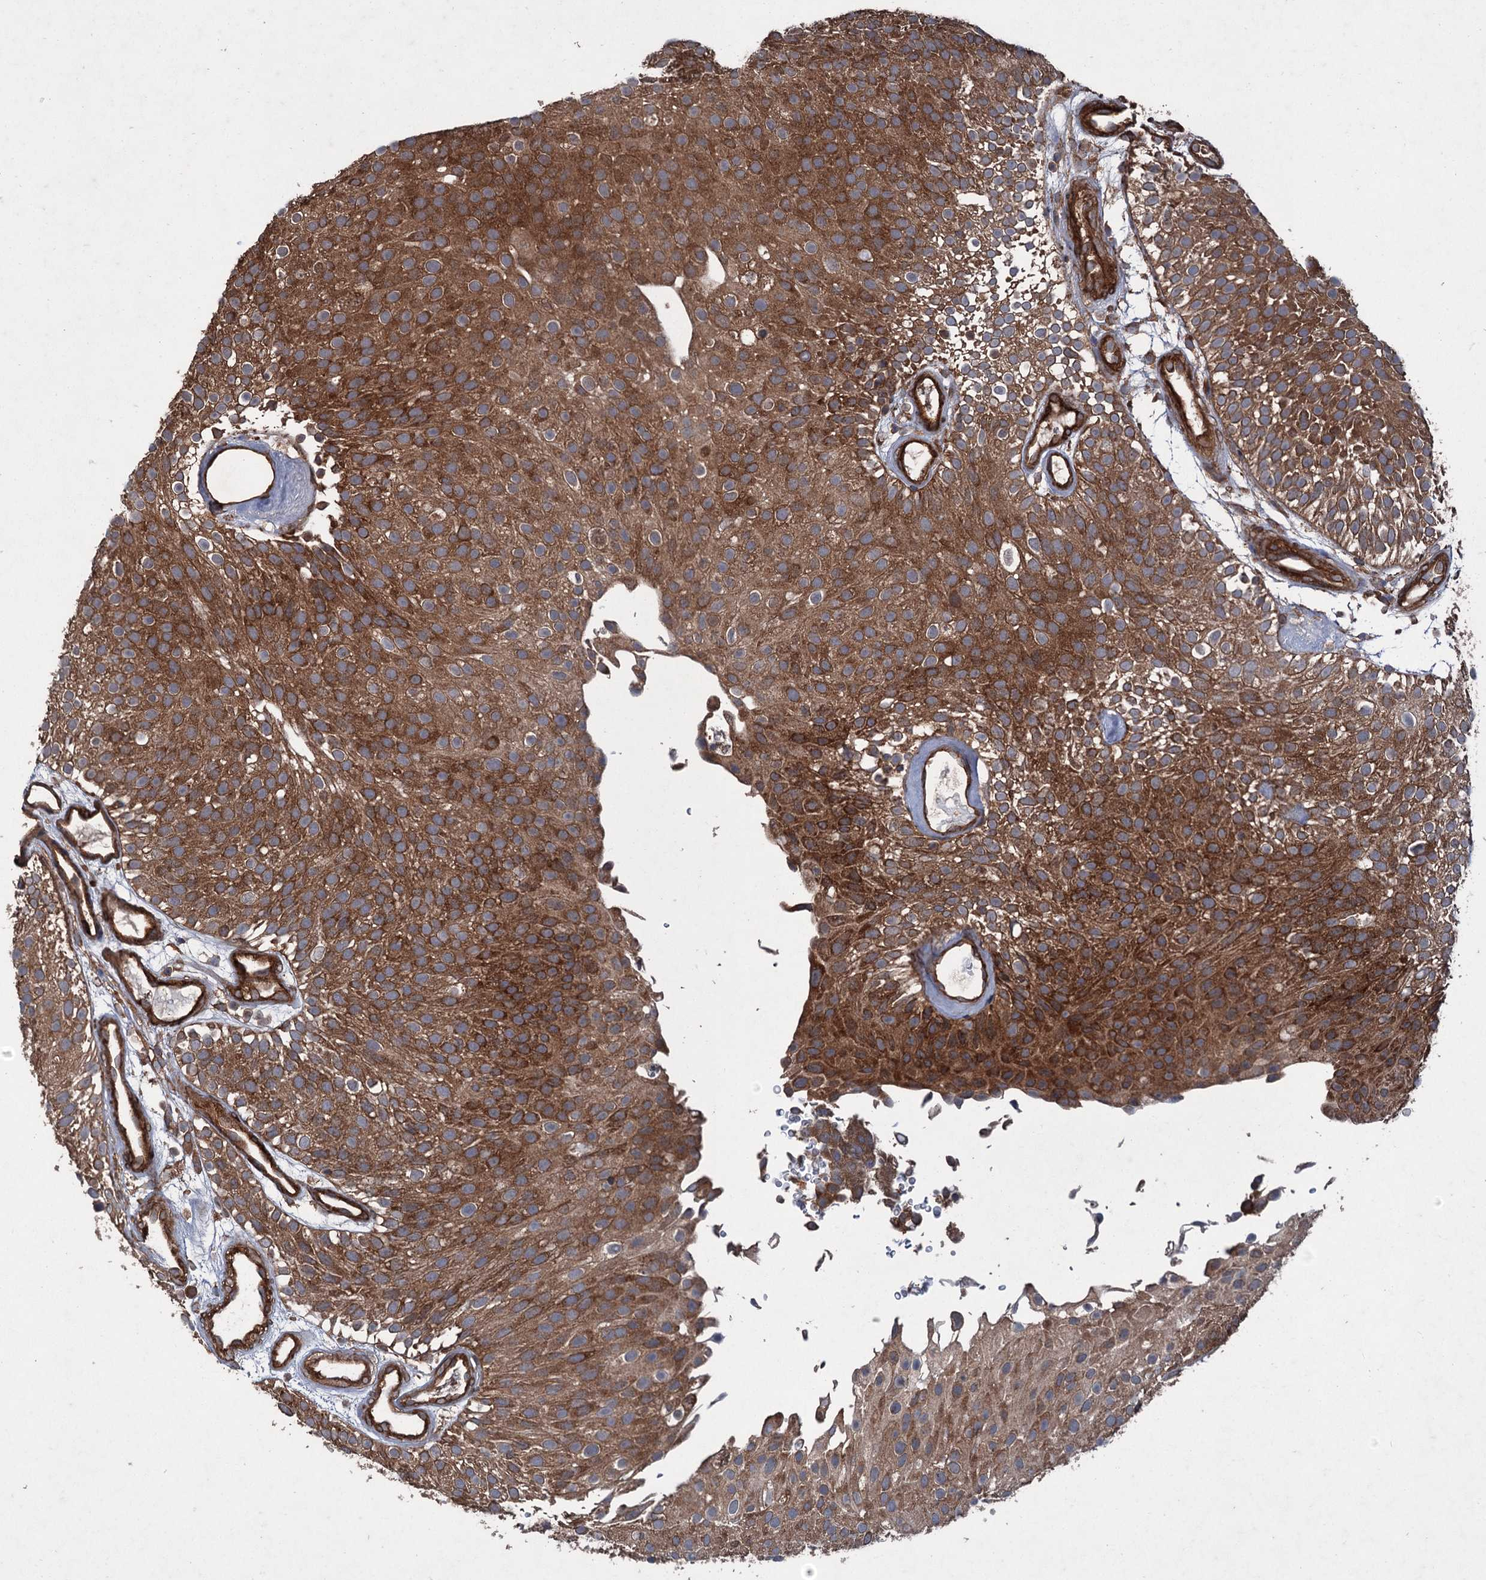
{"staining": {"intensity": "strong", "quantity": ">75%", "location": "cytoplasmic/membranous"}, "tissue": "urothelial cancer", "cell_type": "Tumor cells", "image_type": "cancer", "snomed": [{"axis": "morphology", "description": "Urothelial carcinoma, Low grade"}, {"axis": "topography", "description": "Urinary bladder"}], "caption": "Immunohistochemistry (IHC) (DAB) staining of urothelial cancer exhibits strong cytoplasmic/membranous protein staining in approximately >75% of tumor cells.", "gene": "RNF214", "patient": {"sex": "male", "age": 78}}